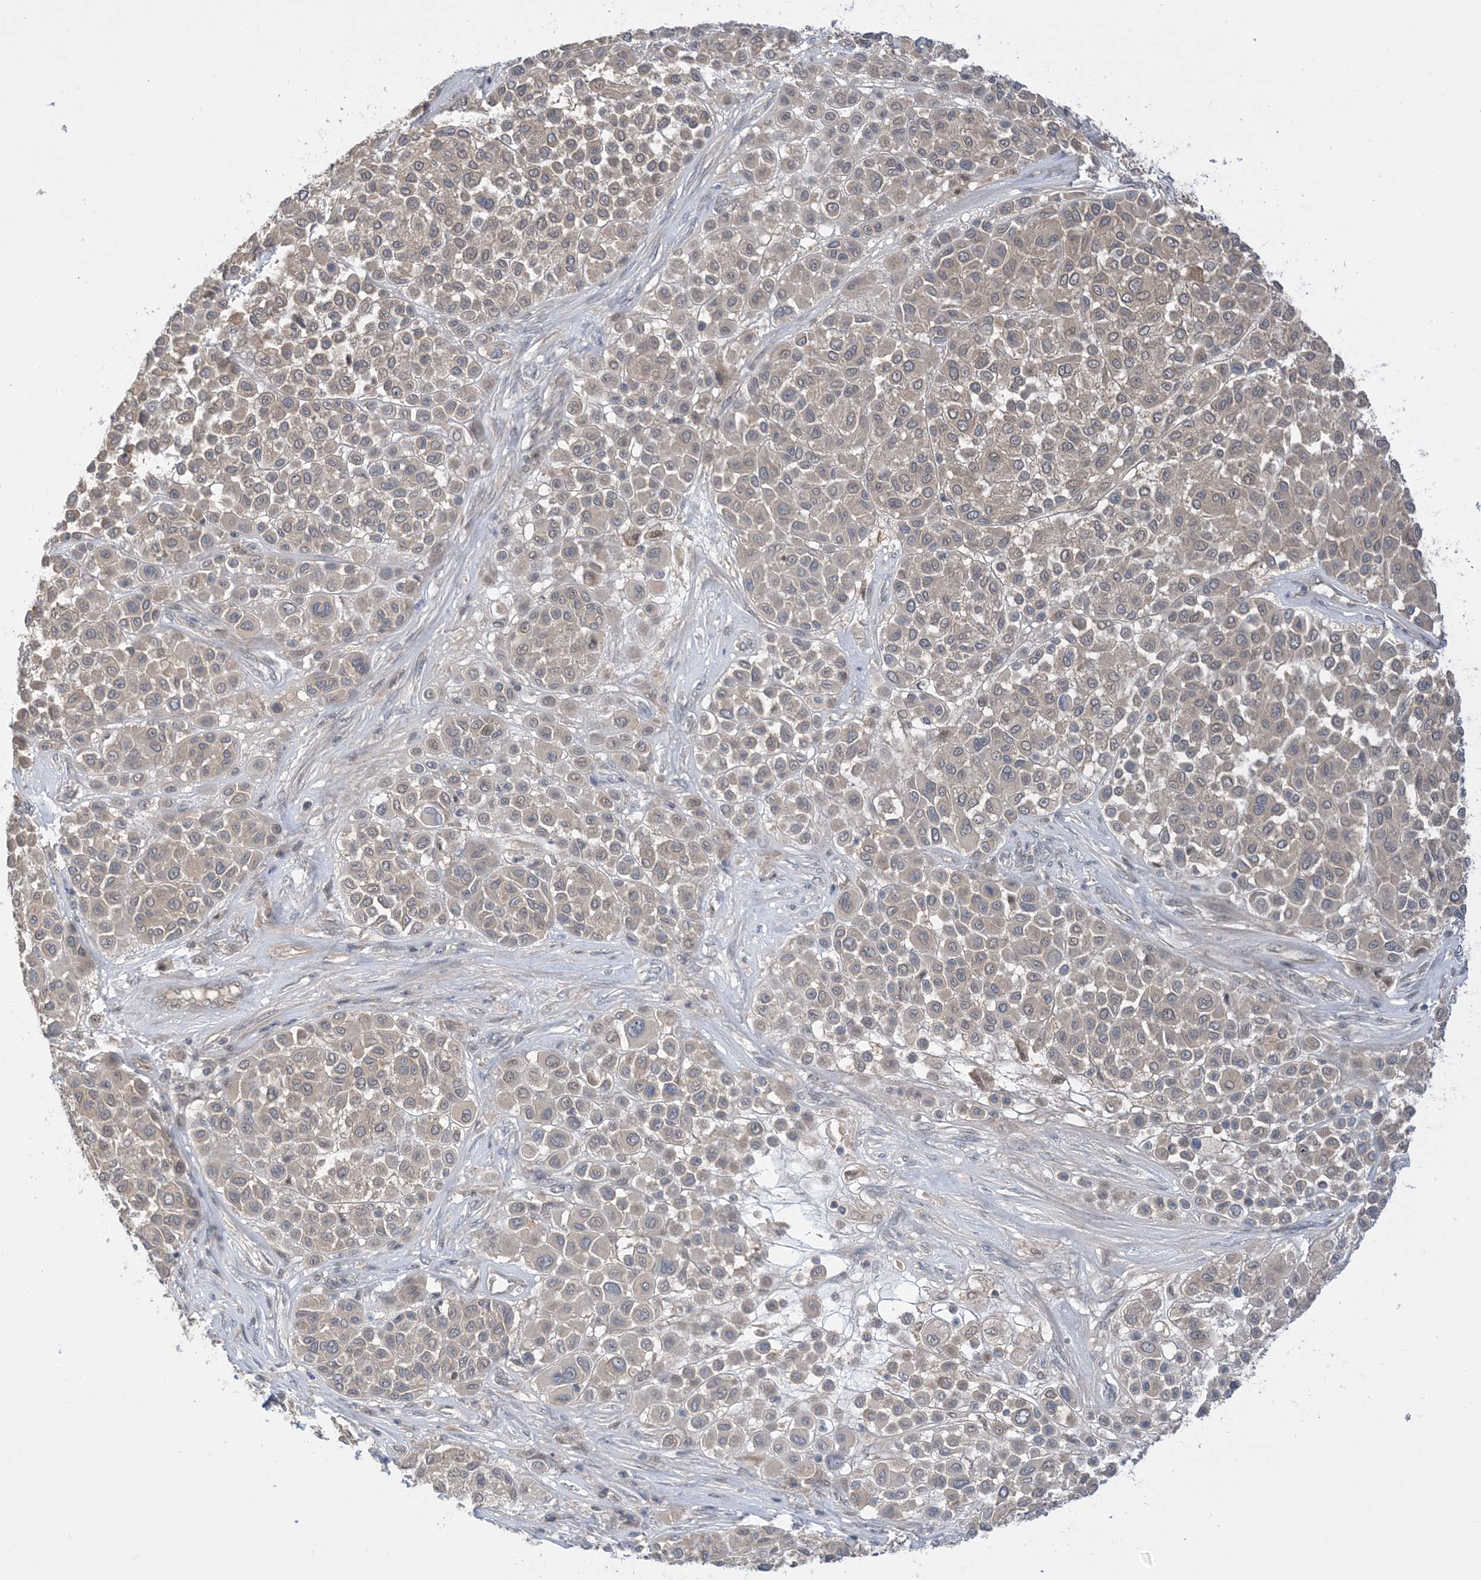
{"staining": {"intensity": "weak", "quantity": "25%-75%", "location": "cytoplasmic/membranous"}, "tissue": "melanoma", "cell_type": "Tumor cells", "image_type": "cancer", "snomed": [{"axis": "morphology", "description": "Malignant melanoma, Metastatic site"}, {"axis": "topography", "description": "Soft tissue"}], "caption": "Protein staining displays weak cytoplasmic/membranous staining in approximately 25%-75% of tumor cells in malignant melanoma (metastatic site).", "gene": "WDR26", "patient": {"sex": "male", "age": 41}}